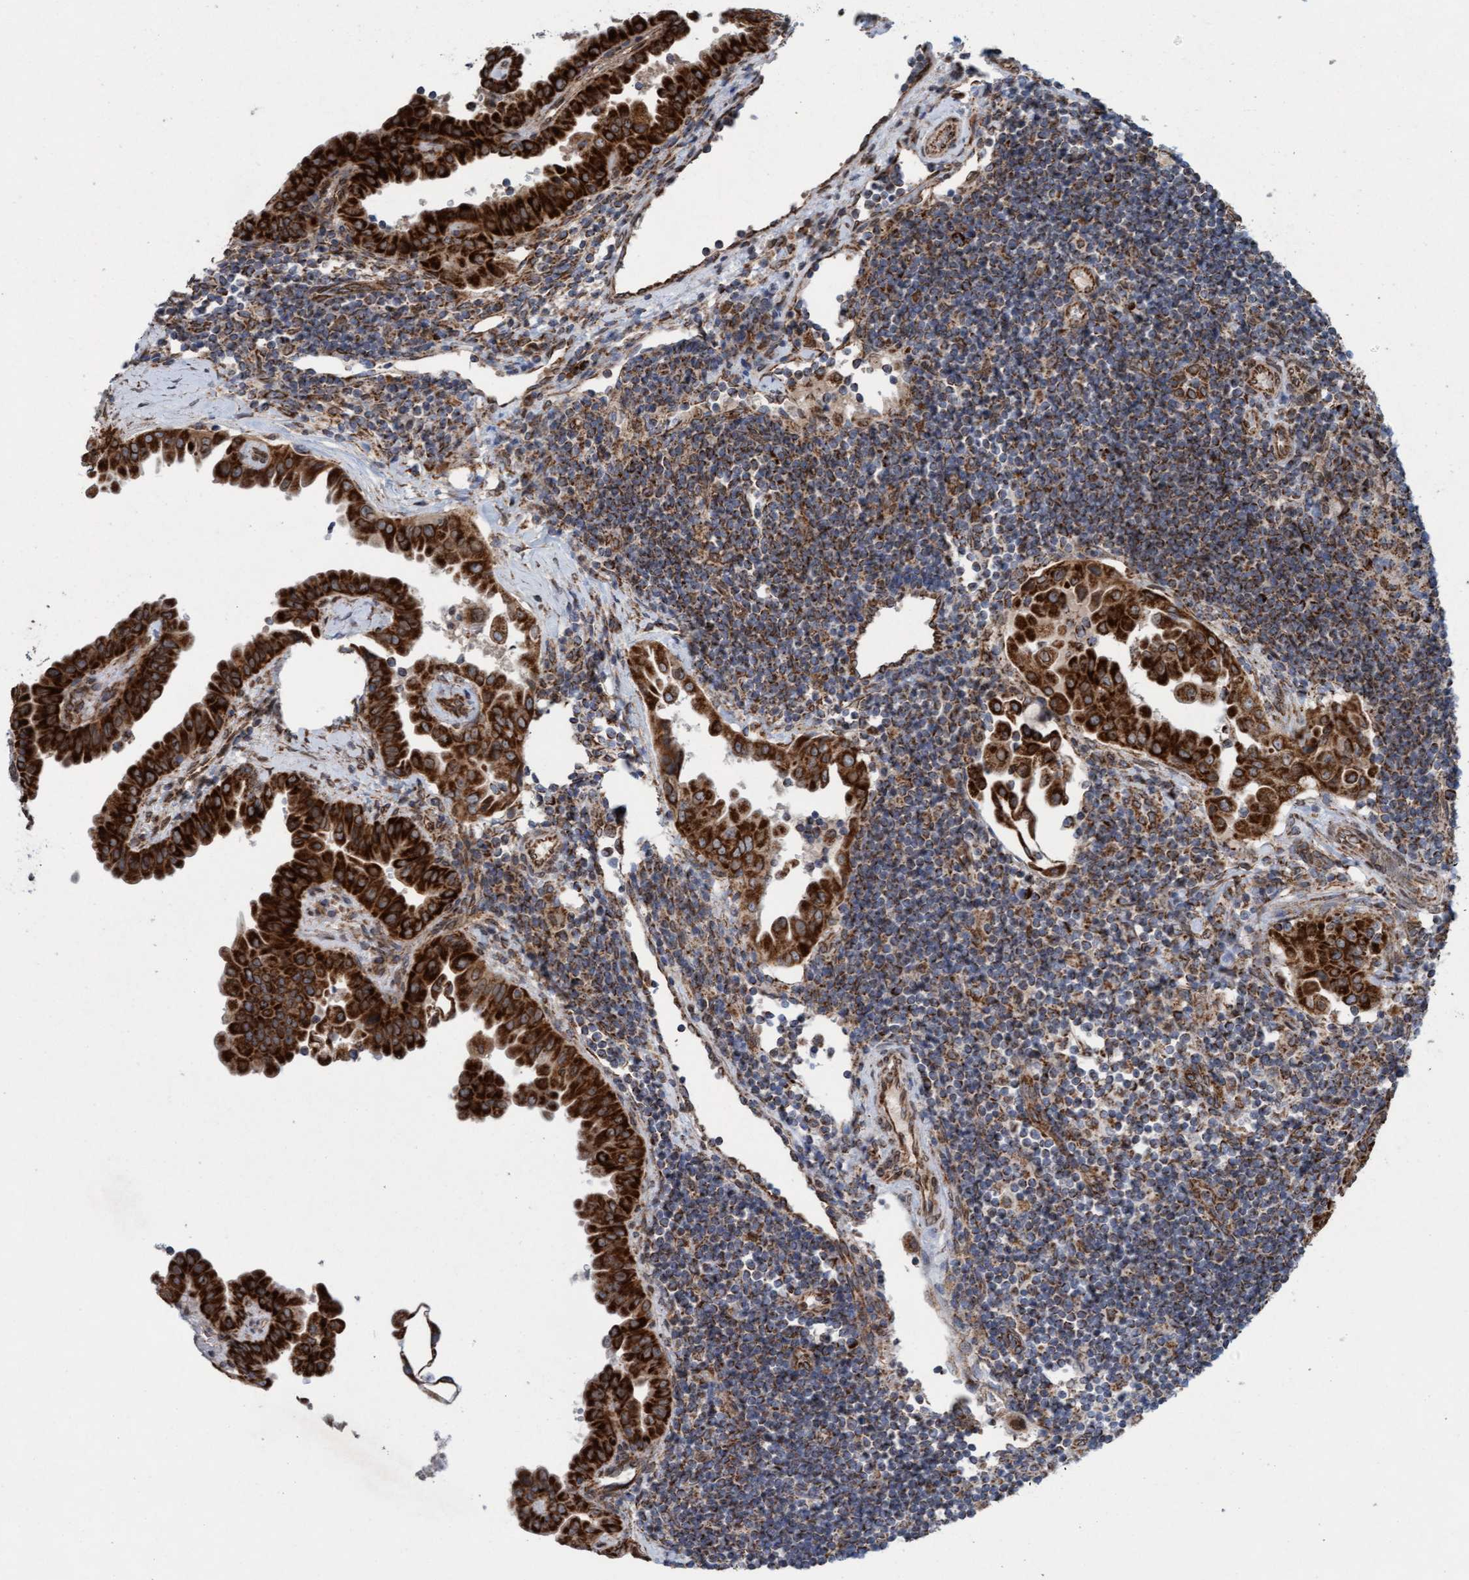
{"staining": {"intensity": "strong", "quantity": ">75%", "location": "cytoplasmic/membranous"}, "tissue": "thyroid cancer", "cell_type": "Tumor cells", "image_type": "cancer", "snomed": [{"axis": "morphology", "description": "Papillary adenocarcinoma, NOS"}, {"axis": "topography", "description": "Thyroid gland"}], "caption": "Brown immunohistochemical staining in human thyroid papillary adenocarcinoma exhibits strong cytoplasmic/membranous staining in approximately >75% of tumor cells. Immunohistochemistry (ihc) stains the protein in brown and the nuclei are stained blue.", "gene": "MRPS23", "patient": {"sex": "male", "age": 33}}